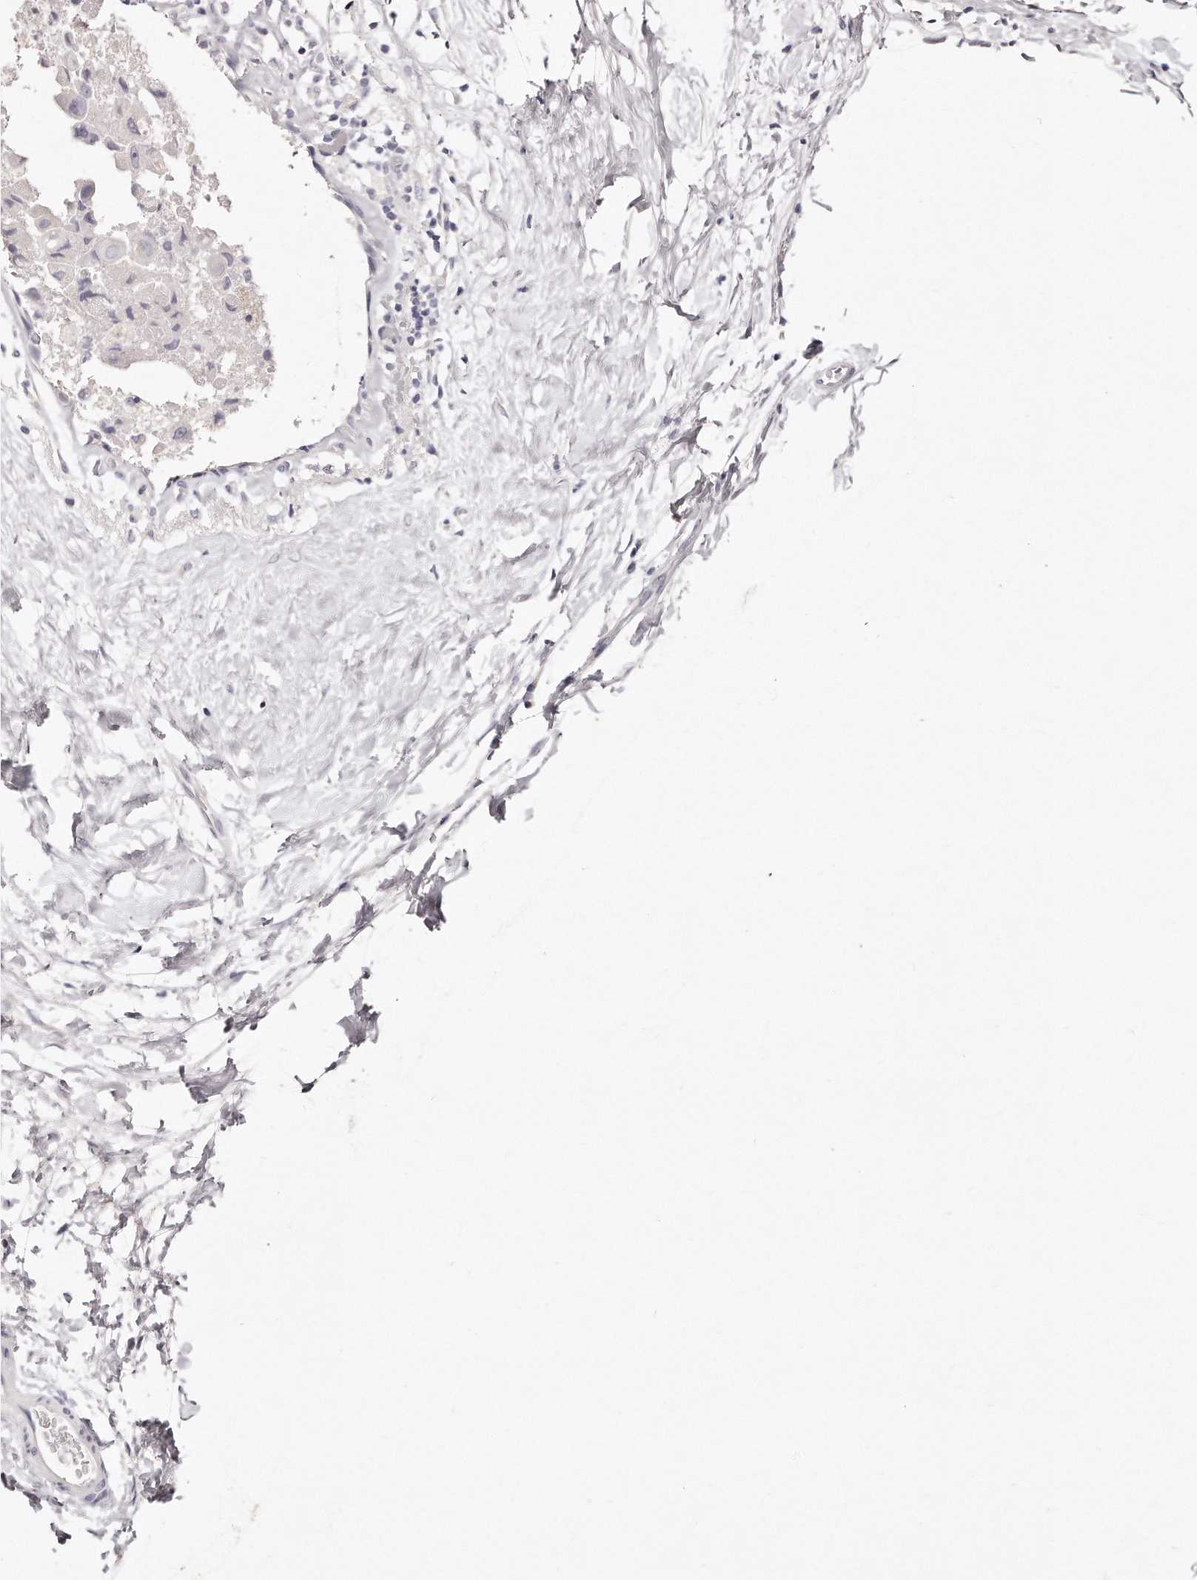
{"staining": {"intensity": "negative", "quantity": "none", "location": "none"}, "tissue": "breast cancer", "cell_type": "Tumor cells", "image_type": "cancer", "snomed": [{"axis": "morphology", "description": "Duct carcinoma"}, {"axis": "topography", "description": "Breast"}], "caption": "Protein analysis of breast cancer (intraductal carcinoma) demonstrates no significant positivity in tumor cells.", "gene": "GDA", "patient": {"sex": "female", "age": 62}}